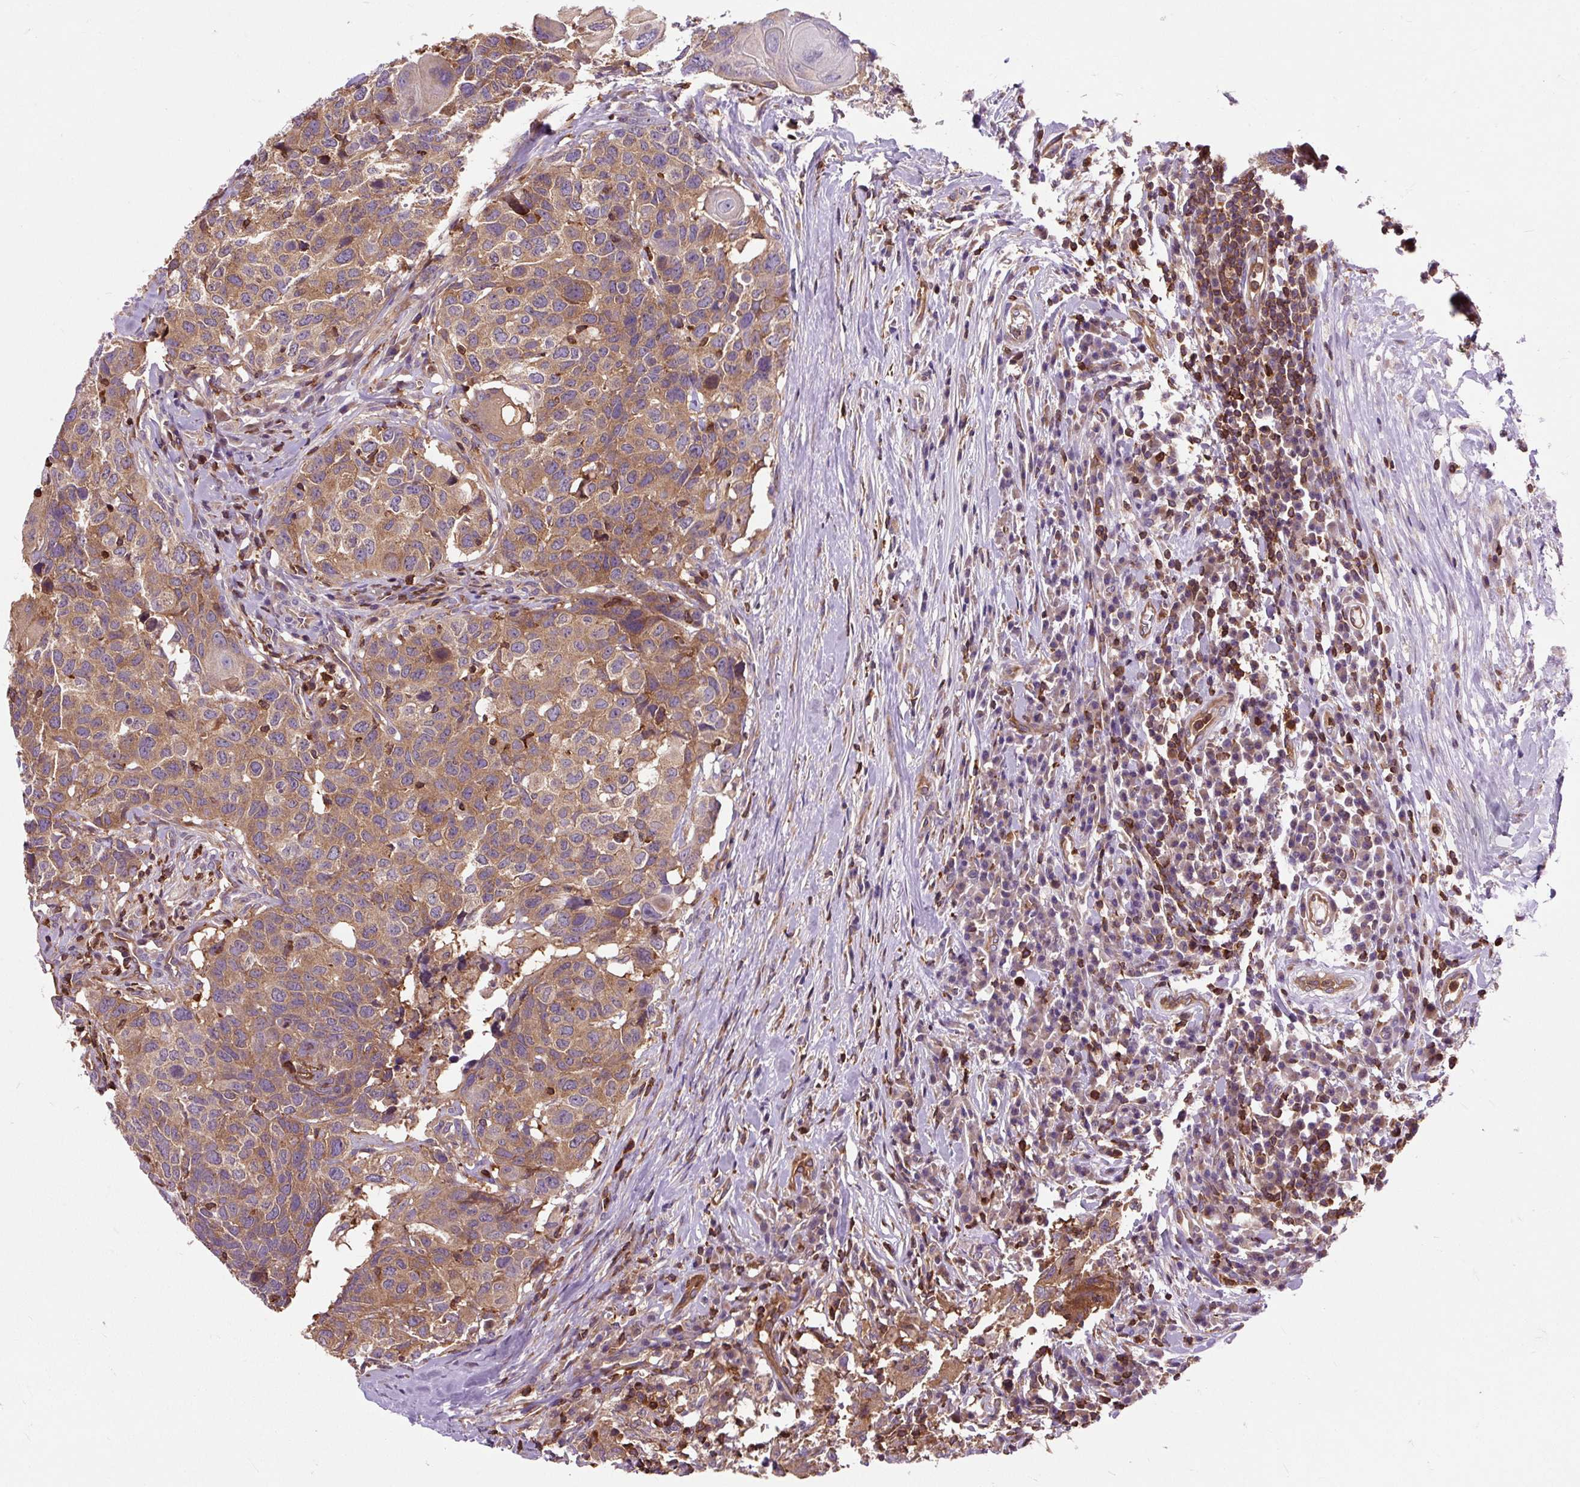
{"staining": {"intensity": "moderate", "quantity": ">75%", "location": "cytoplasmic/membranous"}, "tissue": "head and neck cancer", "cell_type": "Tumor cells", "image_type": "cancer", "snomed": [{"axis": "morphology", "description": "Normal tissue, NOS"}, {"axis": "morphology", "description": "Squamous cell carcinoma, NOS"}, {"axis": "topography", "description": "Skeletal muscle"}, {"axis": "topography", "description": "Vascular tissue"}, {"axis": "topography", "description": "Peripheral nerve tissue"}, {"axis": "topography", "description": "Head-Neck"}], "caption": "High-power microscopy captured an IHC histopathology image of head and neck cancer, revealing moderate cytoplasmic/membranous expression in about >75% of tumor cells.", "gene": "CISD3", "patient": {"sex": "male", "age": 66}}